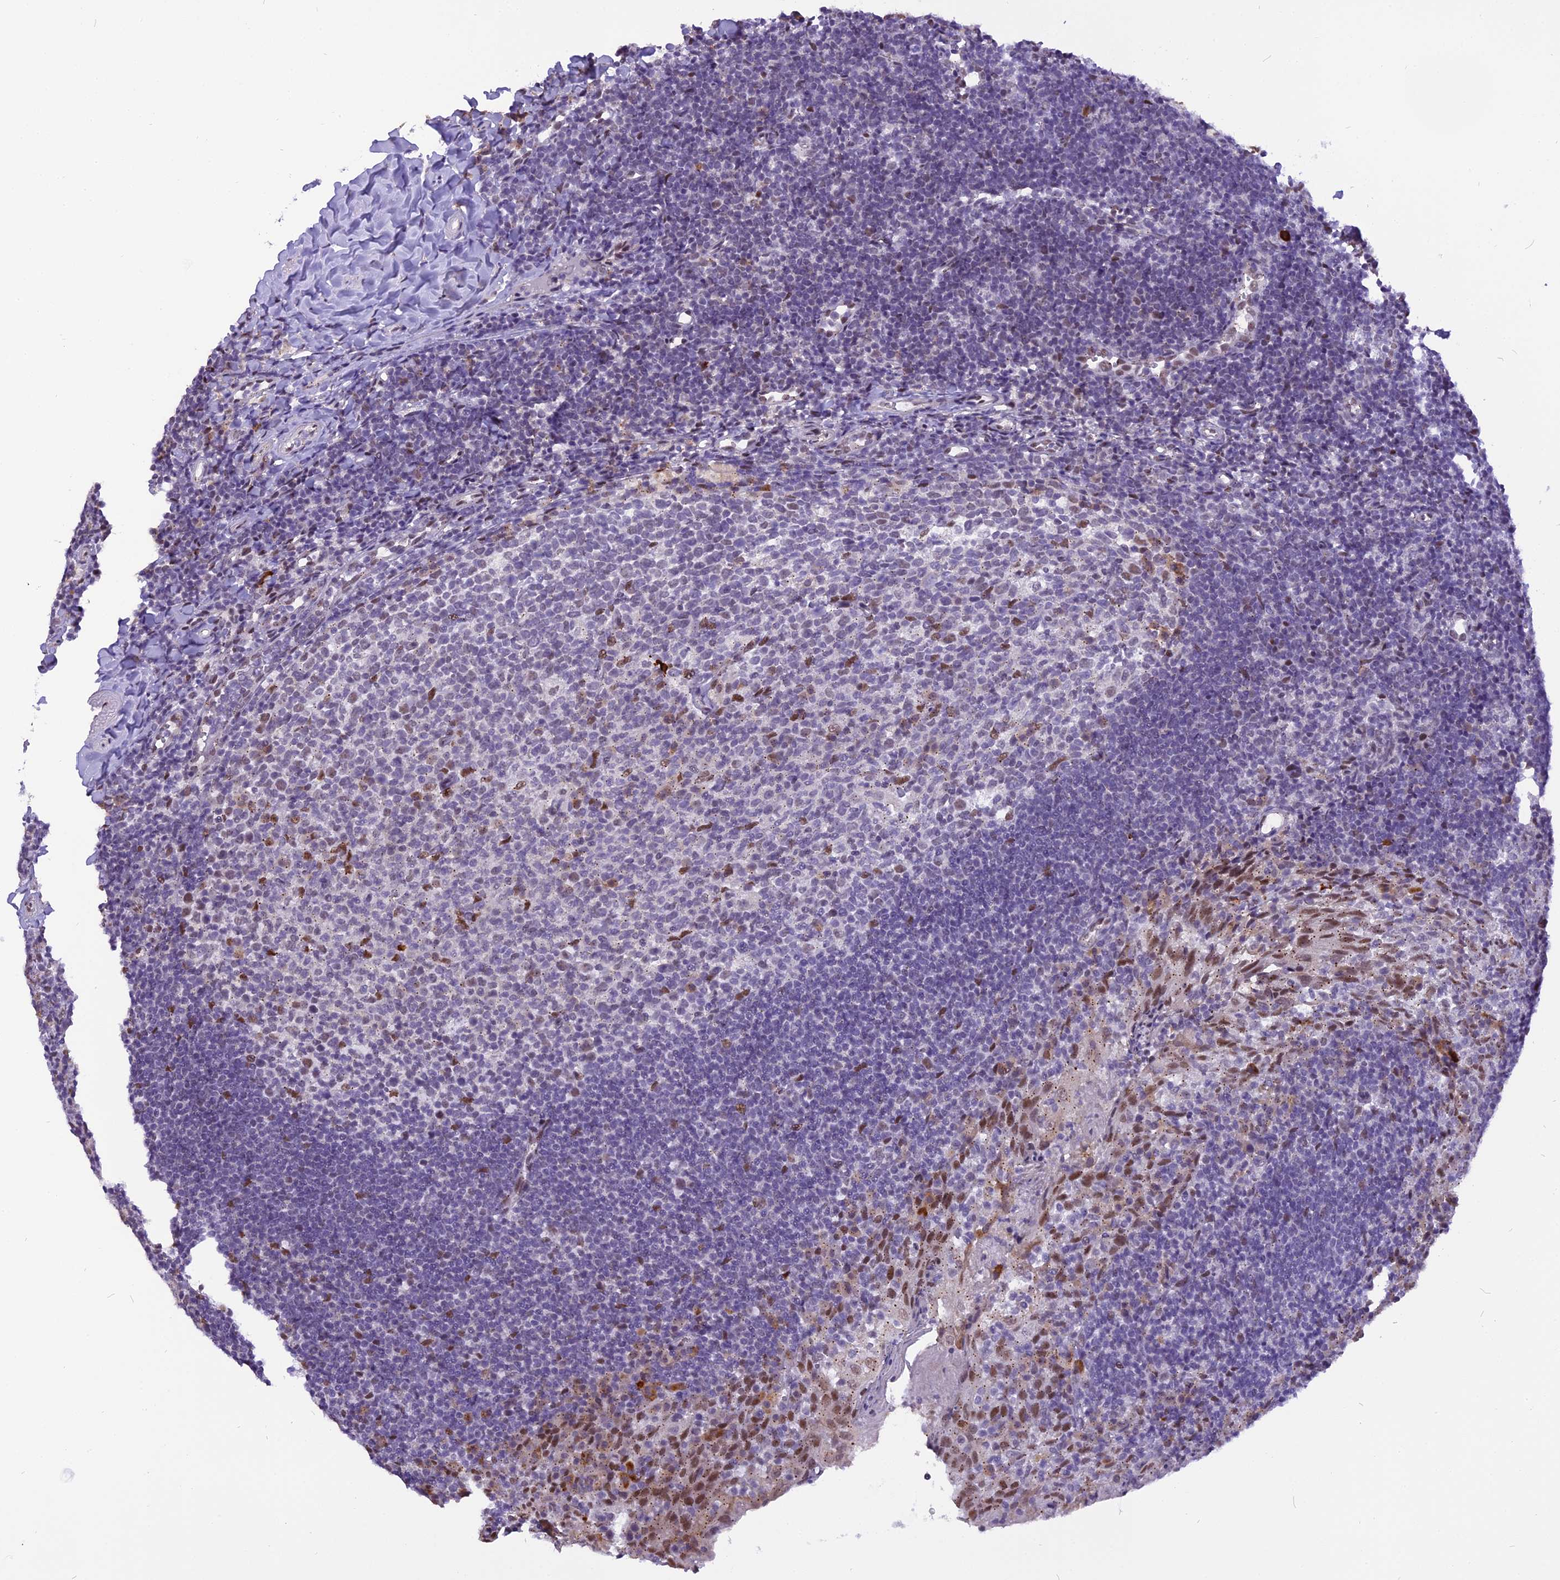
{"staining": {"intensity": "moderate", "quantity": "<25%", "location": "nuclear"}, "tissue": "tonsil", "cell_type": "Germinal center cells", "image_type": "normal", "snomed": [{"axis": "morphology", "description": "Normal tissue, NOS"}, {"axis": "topography", "description": "Tonsil"}], "caption": "An image showing moderate nuclear staining in about <25% of germinal center cells in normal tonsil, as visualized by brown immunohistochemical staining.", "gene": "IRF2BP1", "patient": {"sex": "female", "age": 10}}